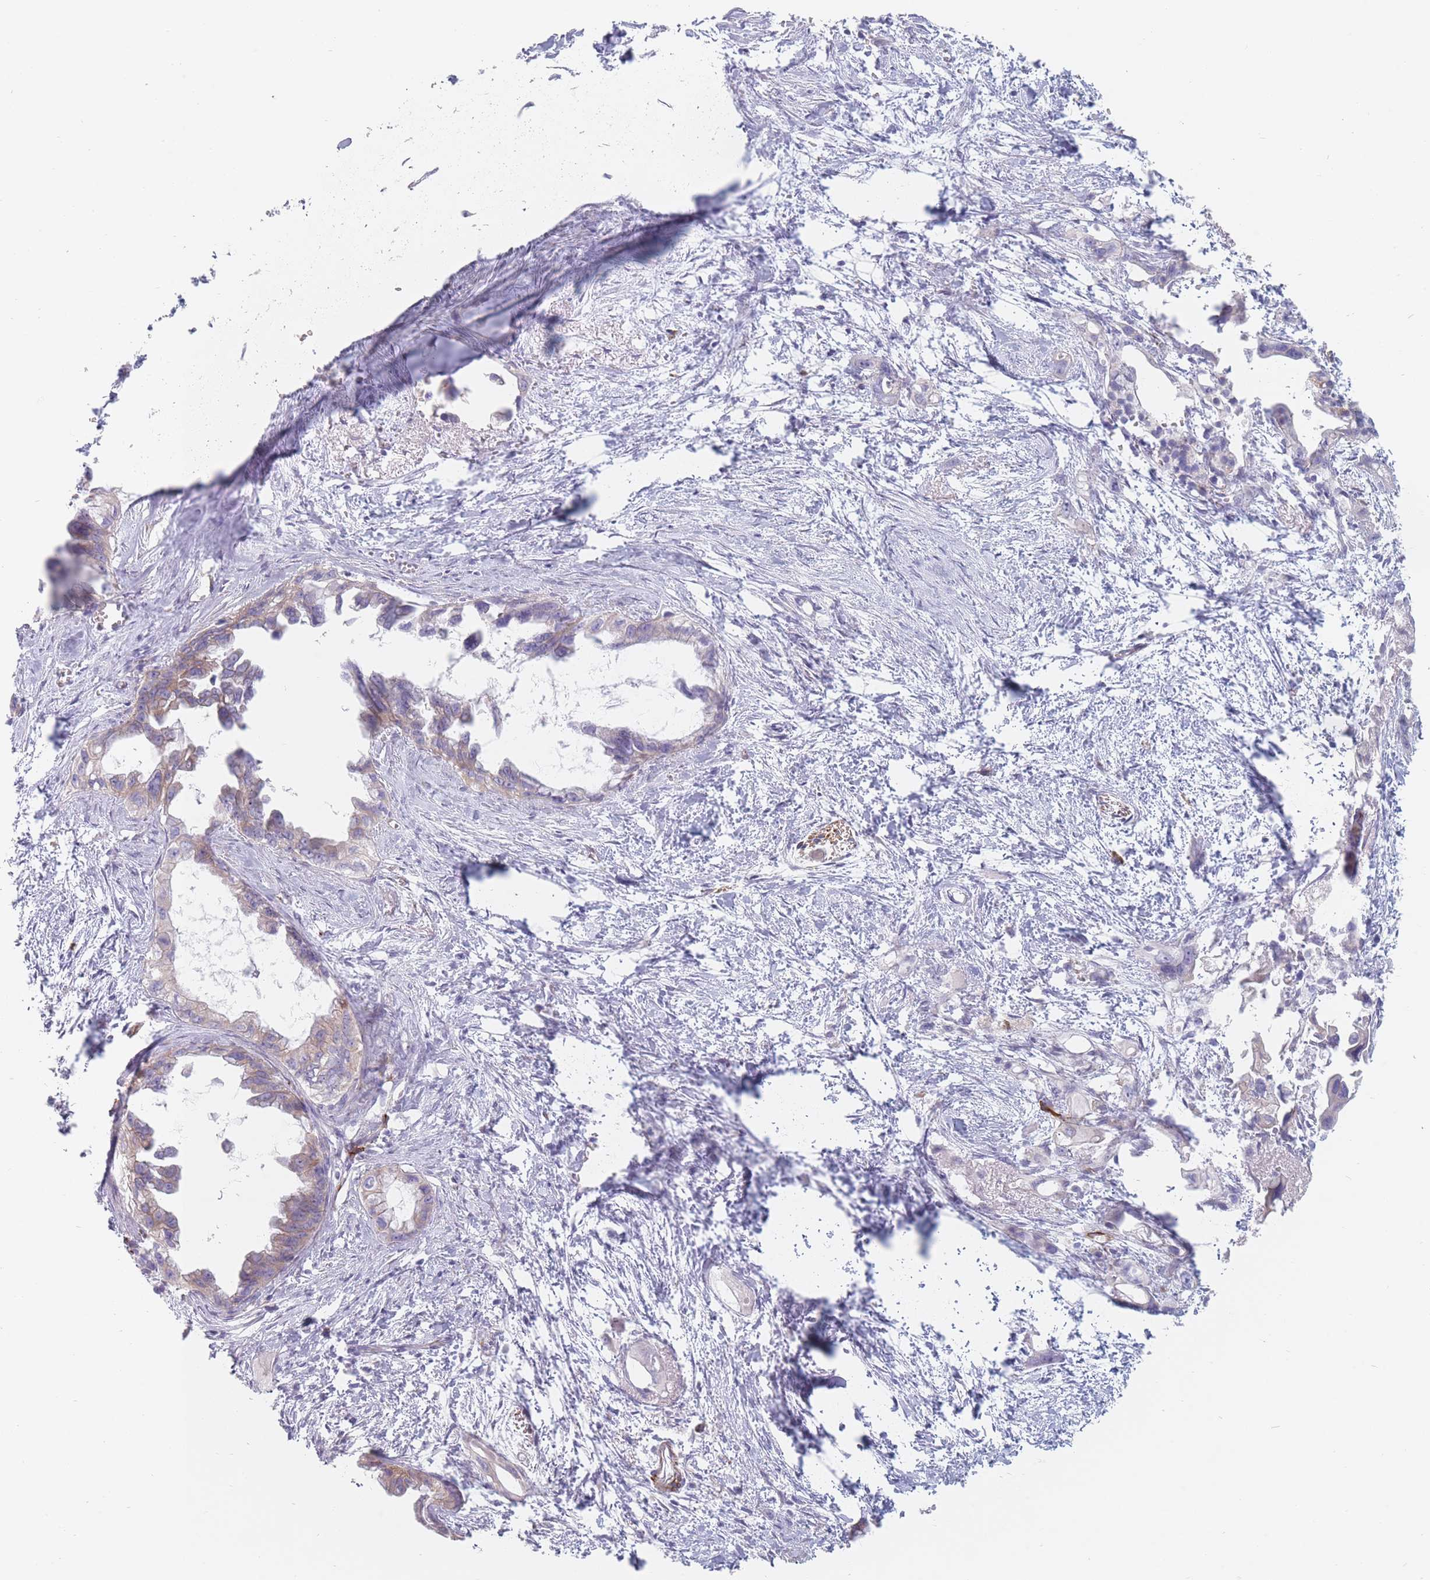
{"staining": {"intensity": "weak", "quantity": "25%-75%", "location": "cytoplasmic/membranous"}, "tissue": "pancreatic cancer", "cell_type": "Tumor cells", "image_type": "cancer", "snomed": [{"axis": "morphology", "description": "Adenocarcinoma, NOS"}, {"axis": "topography", "description": "Pancreas"}], "caption": "A high-resolution photomicrograph shows IHC staining of pancreatic adenocarcinoma, which shows weak cytoplasmic/membranous positivity in approximately 25%-75% of tumor cells. (Stains: DAB (3,3'-diaminobenzidine) in brown, nuclei in blue, Microscopy: brightfield microscopy at high magnification).", "gene": "ERBIN", "patient": {"sex": "male", "age": 61}}